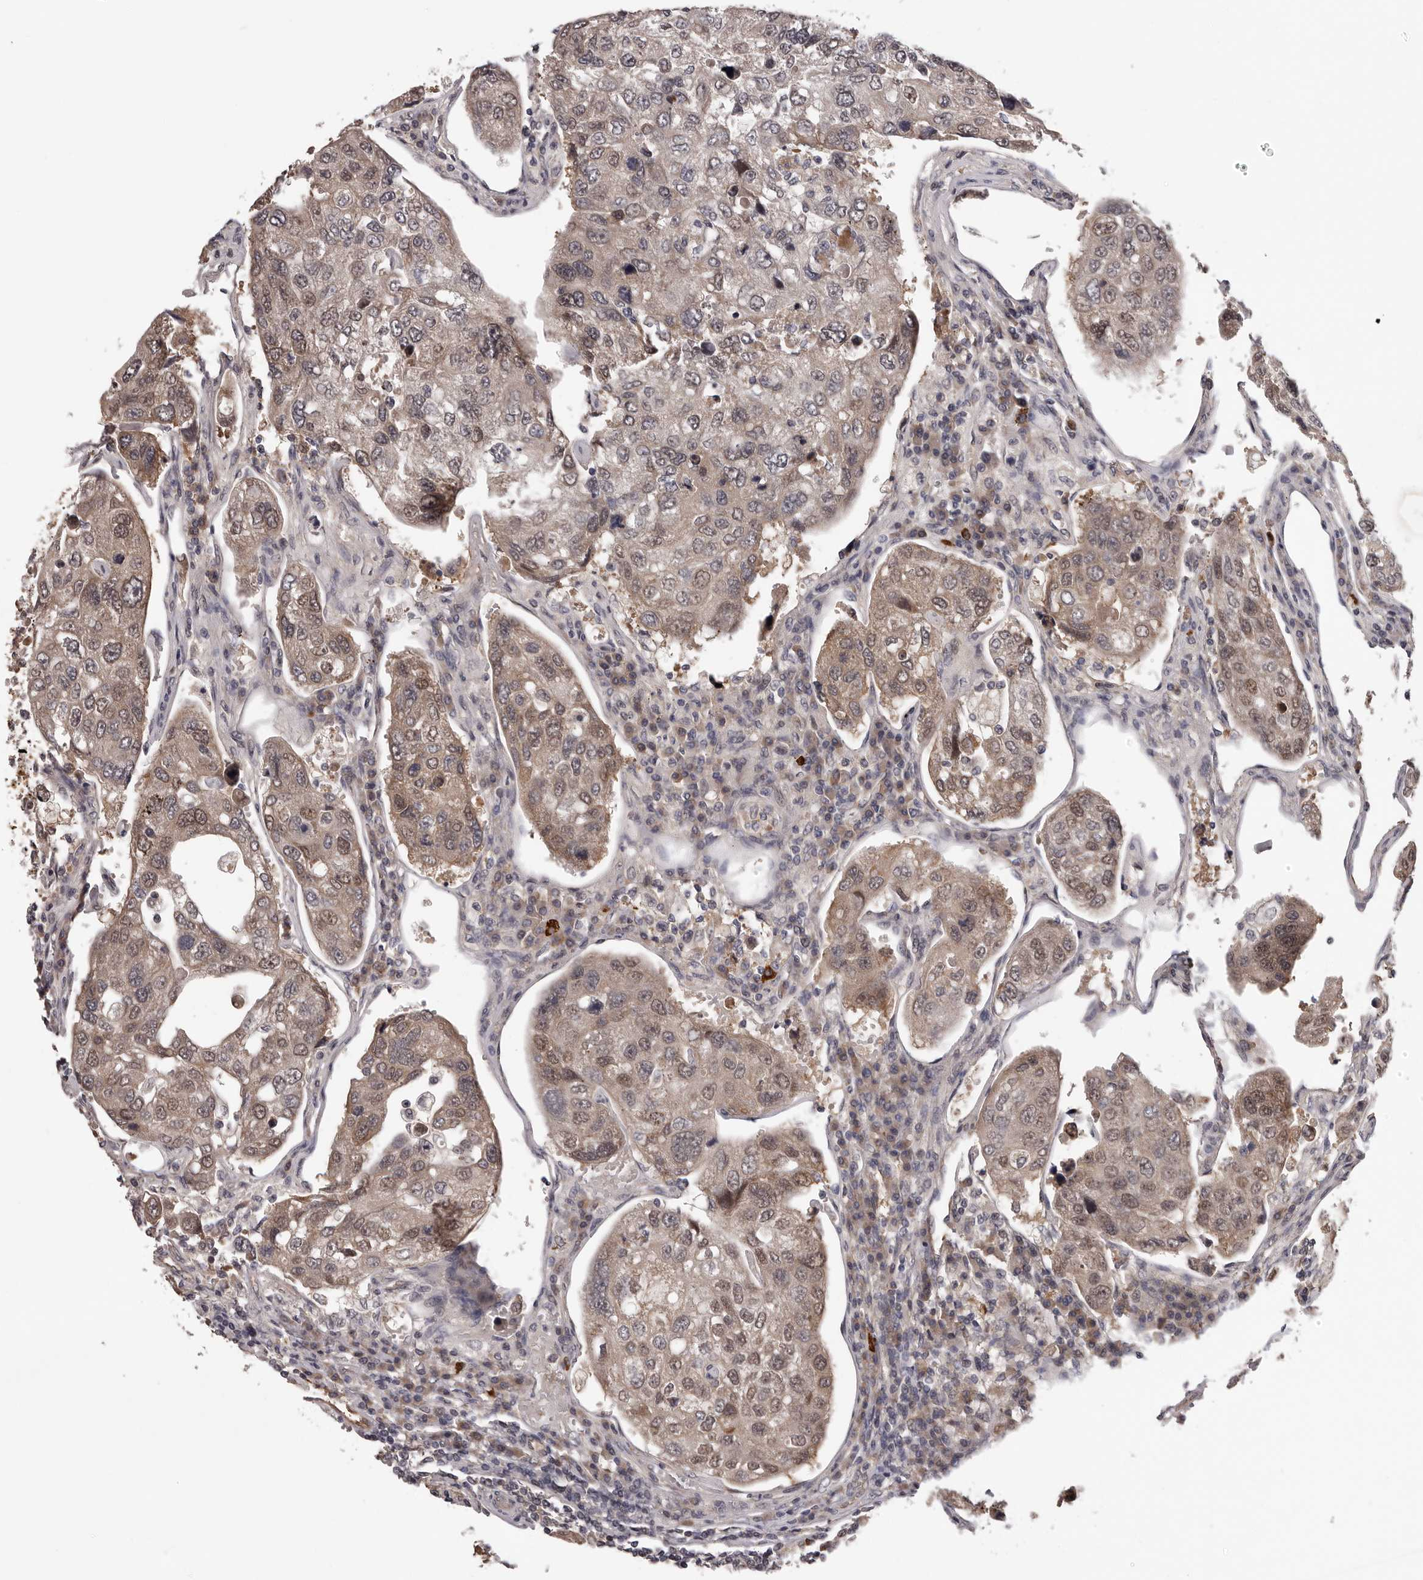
{"staining": {"intensity": "moderate", "quantity": ">75%", "location": "cytoplasmic/membranous,nuclear"}, "tissue": "urothelial cancer", "cell_type": "Tumor cells", "image_type": "cancer", "snomed": [{"axis": "morphology", "description": "Urothelial carcinoma, High grade"}, {"axis": "topography", "description": "Lymph node"}, {"axis": "topography", "description": "Urinary bladder"}], "caption": "Immunohistochemistry (IHC) of urothelial cancer demonstrates medium levels of moderate cytoplasmic/membranous and nuclear expression in about >75% of tumor cells.", "gene": "MED8", "patient": {"sex": "male", "age": 51}}